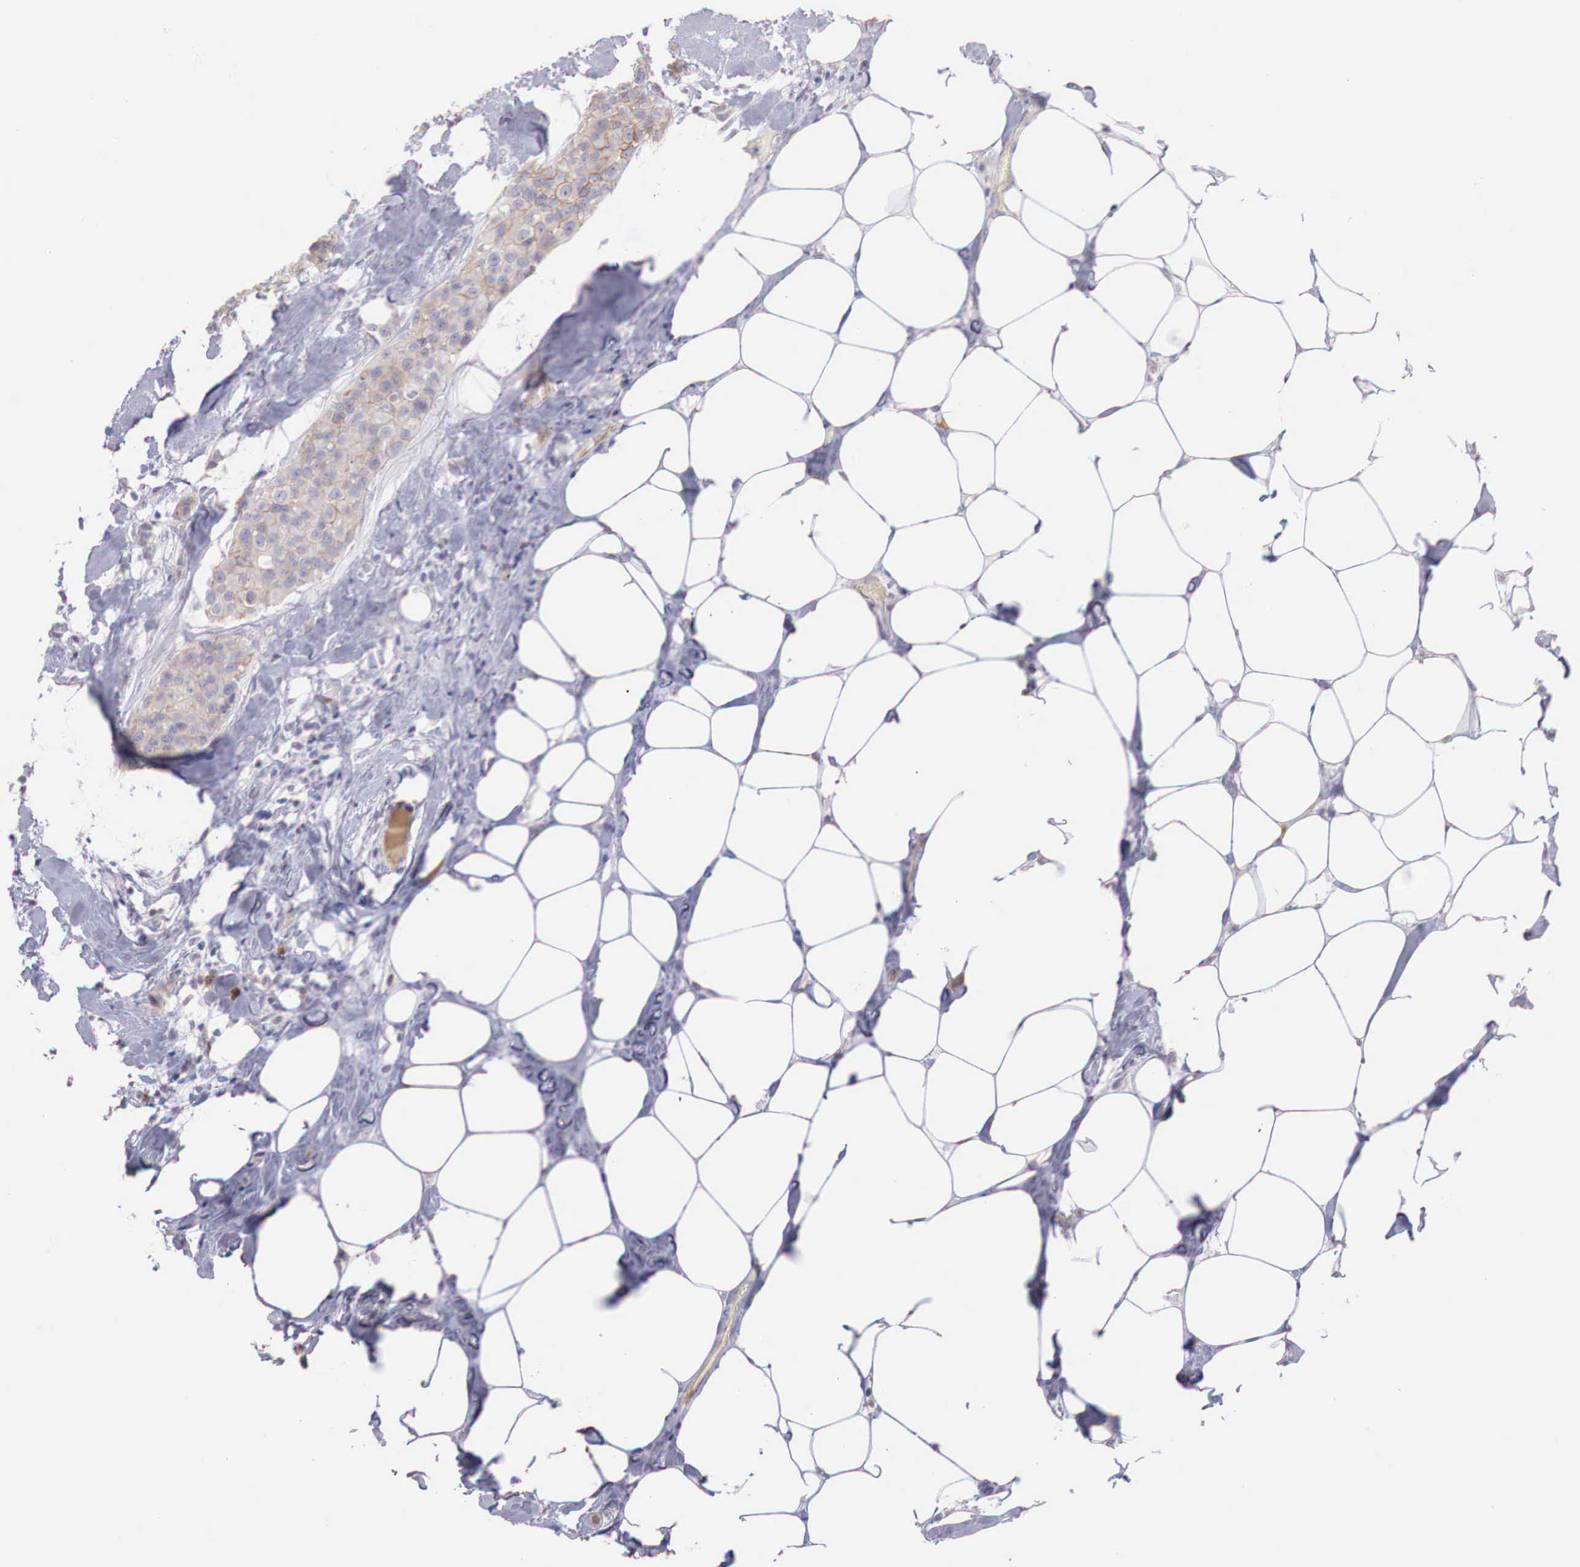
{"staining": {"intensity": "moderate", "quantity": "25%-75%", "location": "cytoplasmic/membranous"}, "tissue": "breast cancer", "cell_type": "Tumor cells", "image_type": "cancer", "snomed": [{"axis": "morphology", "description": "Duct carcinoma"}, {"axis": "topography", "description": "Breast"}], "caption": "Immunohistochemistry (DAB) staining of human breast cancer demonstrates moderate cytoplasmic/membranous protein positivity in about 25%-75% of tumor cells.", "gene": "XPNPEP2", "patient": {"sex": "female", "age": 45}}